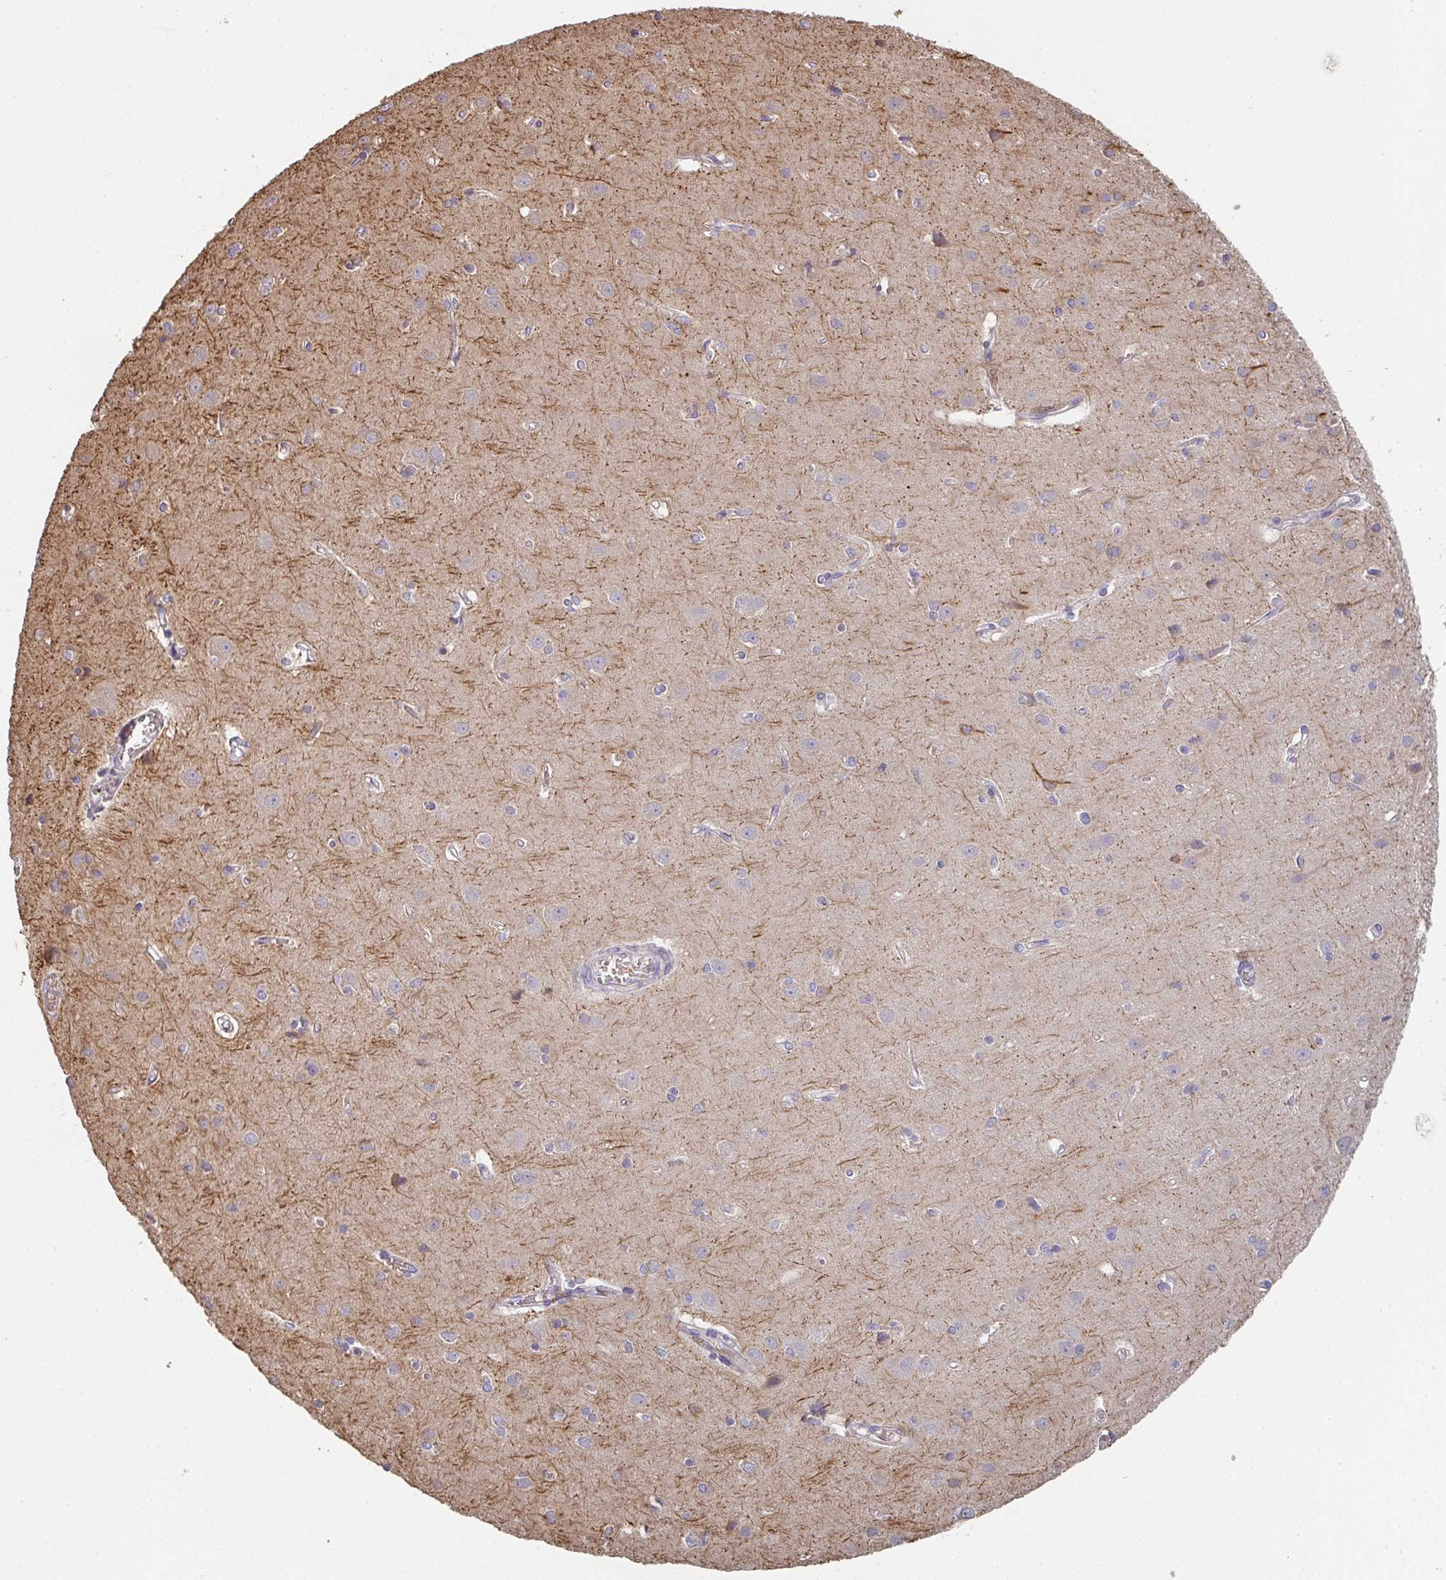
{"staining": {"intensity": "negative", "quantity": "none", "location": "none"}, "tissue": "cerebral cortex", "cell_type": "Endothelial cells", "image_type": "normal", "snomed": [{"axis": "morphology", "description": "Normal tissue, NOS"}, {"axis": "topography", "description": "Cerebral cortex"}], "caption": "High power microscopy image of an immunohistochemistry (IHC) micrograph of unremarkable cerebral cortex, revealing no significant staining in endothelial cells.", "gene": "POLG", "patient": {"sex": "male", "age": 37}}